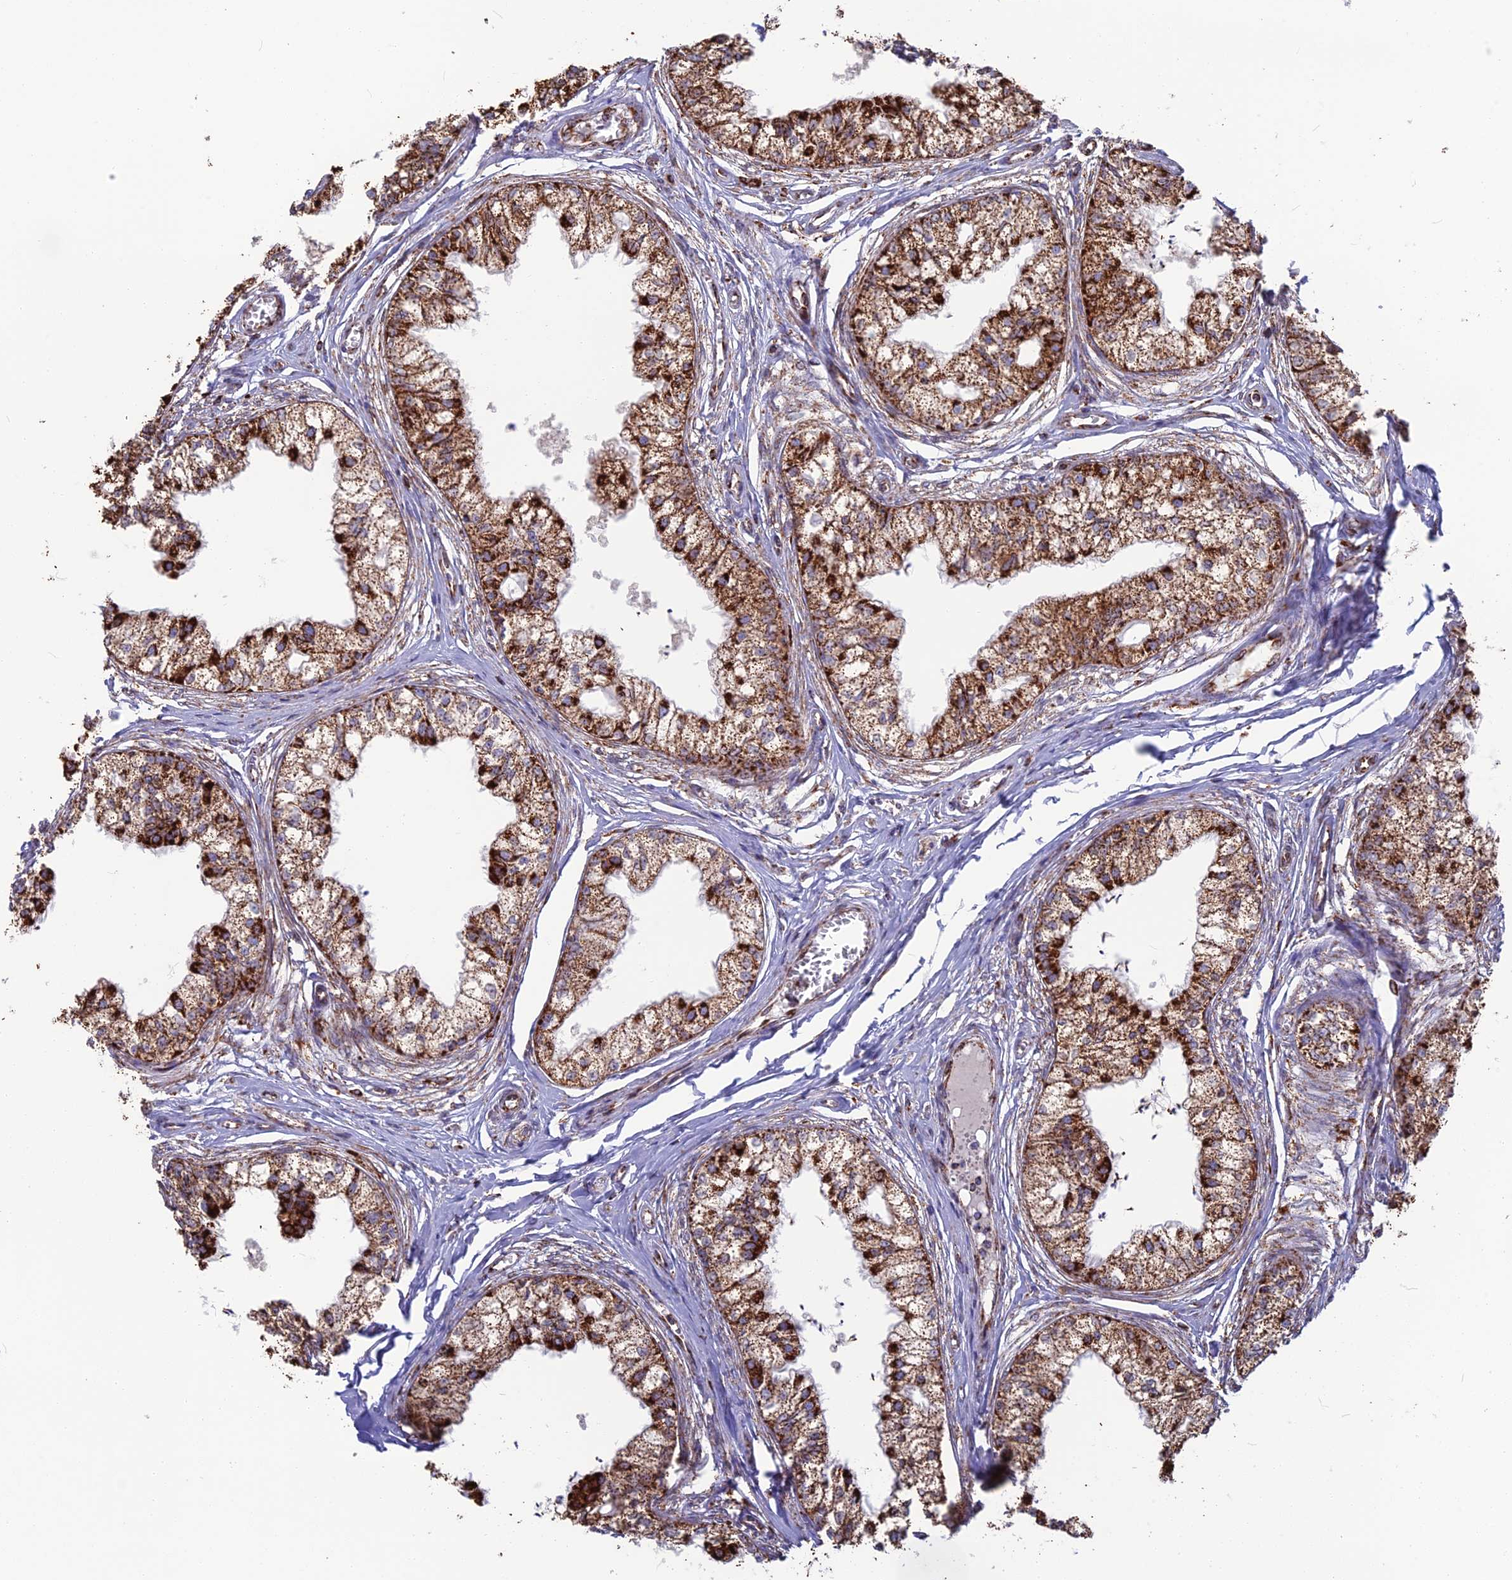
{"staining": {"intensity": "strong", "quantity": ">75%", "location": "cytoplasmic/membranous"}, "tissue": "epididymis", "cell_type": "Glandular cells", "image_type": "normal", "snomed": [{"axis": "morphology", "description": "Normal tissue, NOS"}, {"axis": "topography", "description": "Epididymis"}], "caption": "A high-resolution histopathology image shows IHC staining of benign epididymis, which demonstrates strong cytoplasmic/membranous positivity in approximately >75% of glandular cells. The protein of interest is stained brown, and the nuclei are stained in blue (DAB (3,3'-diaminobenzidine) IHC with brightfield microscopy, high magnification).", "gene": "CS", "patient": {"sex": "male", "age": 79}}